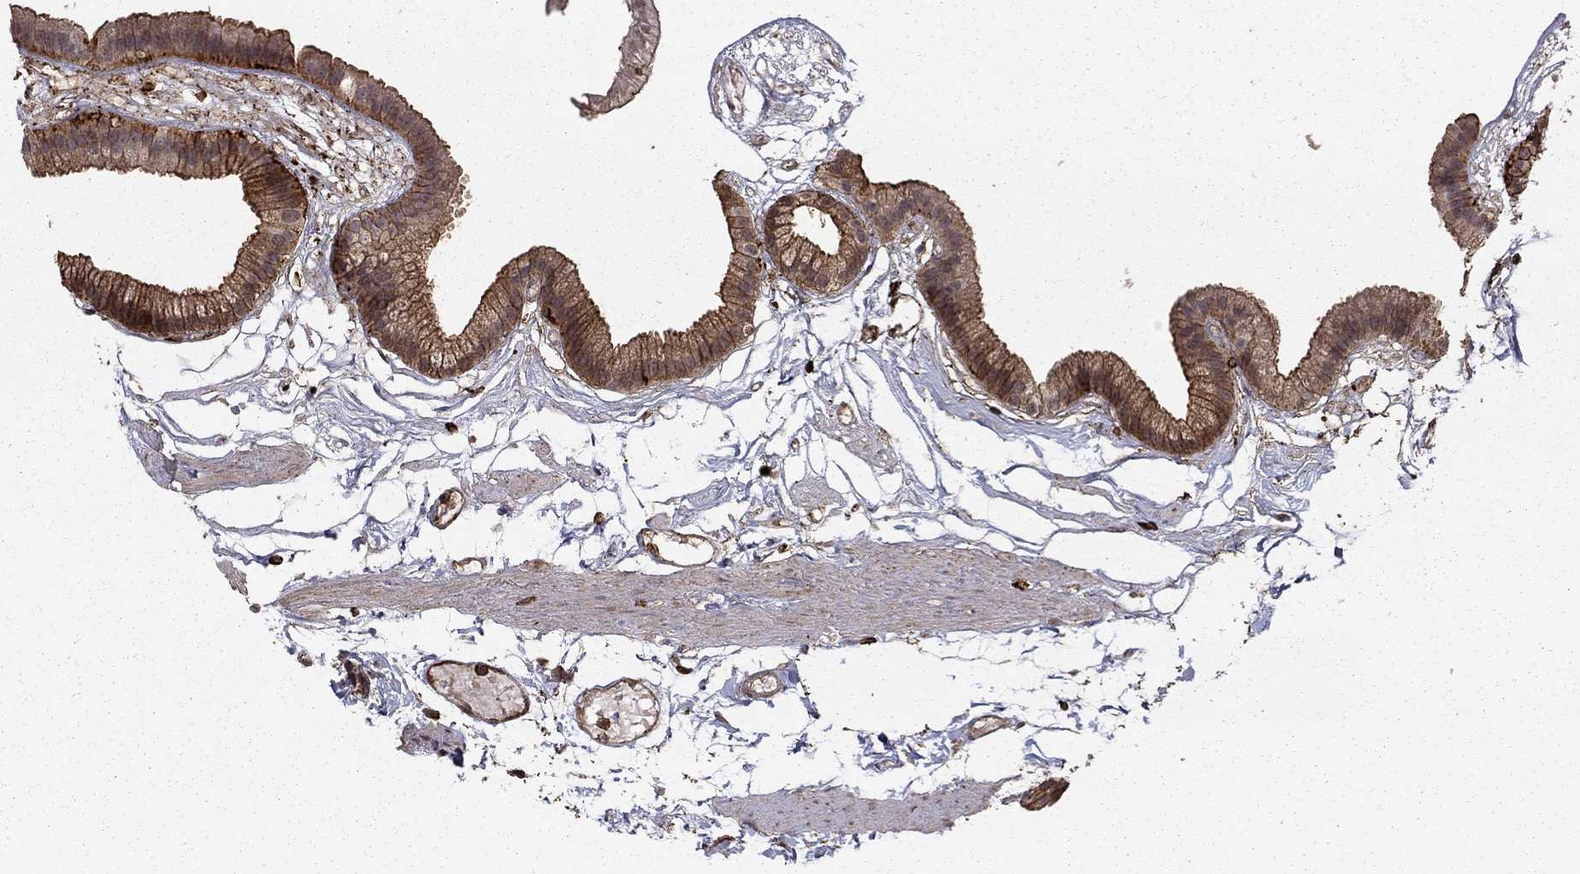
{"staining": {"intensity": "moderate", "quantity": "25%-75%", "location": "cytoplasmic/membranous"}, "tissue": "gallbladder", "cell_type": "Glandular cells", "image_type": "normal", "snomed": [{"axis": "morphology", "description": "Normal tissue, NOS"}, {"axis": "topography", "description": "Gallbladder"}], "caption": "Protein expression by IHC reveals moderate cytoplasmic/membranous positivity in about 25%-75% of glandular cells in benign gallbladder. The staining was performed using DAB to visualize the protein expression in brown, while the nuclei were stained in blue with hematoxylin (Magnification: 20x).", "gene": "ADM", "patient": {"sex": "female", "age": 45}}